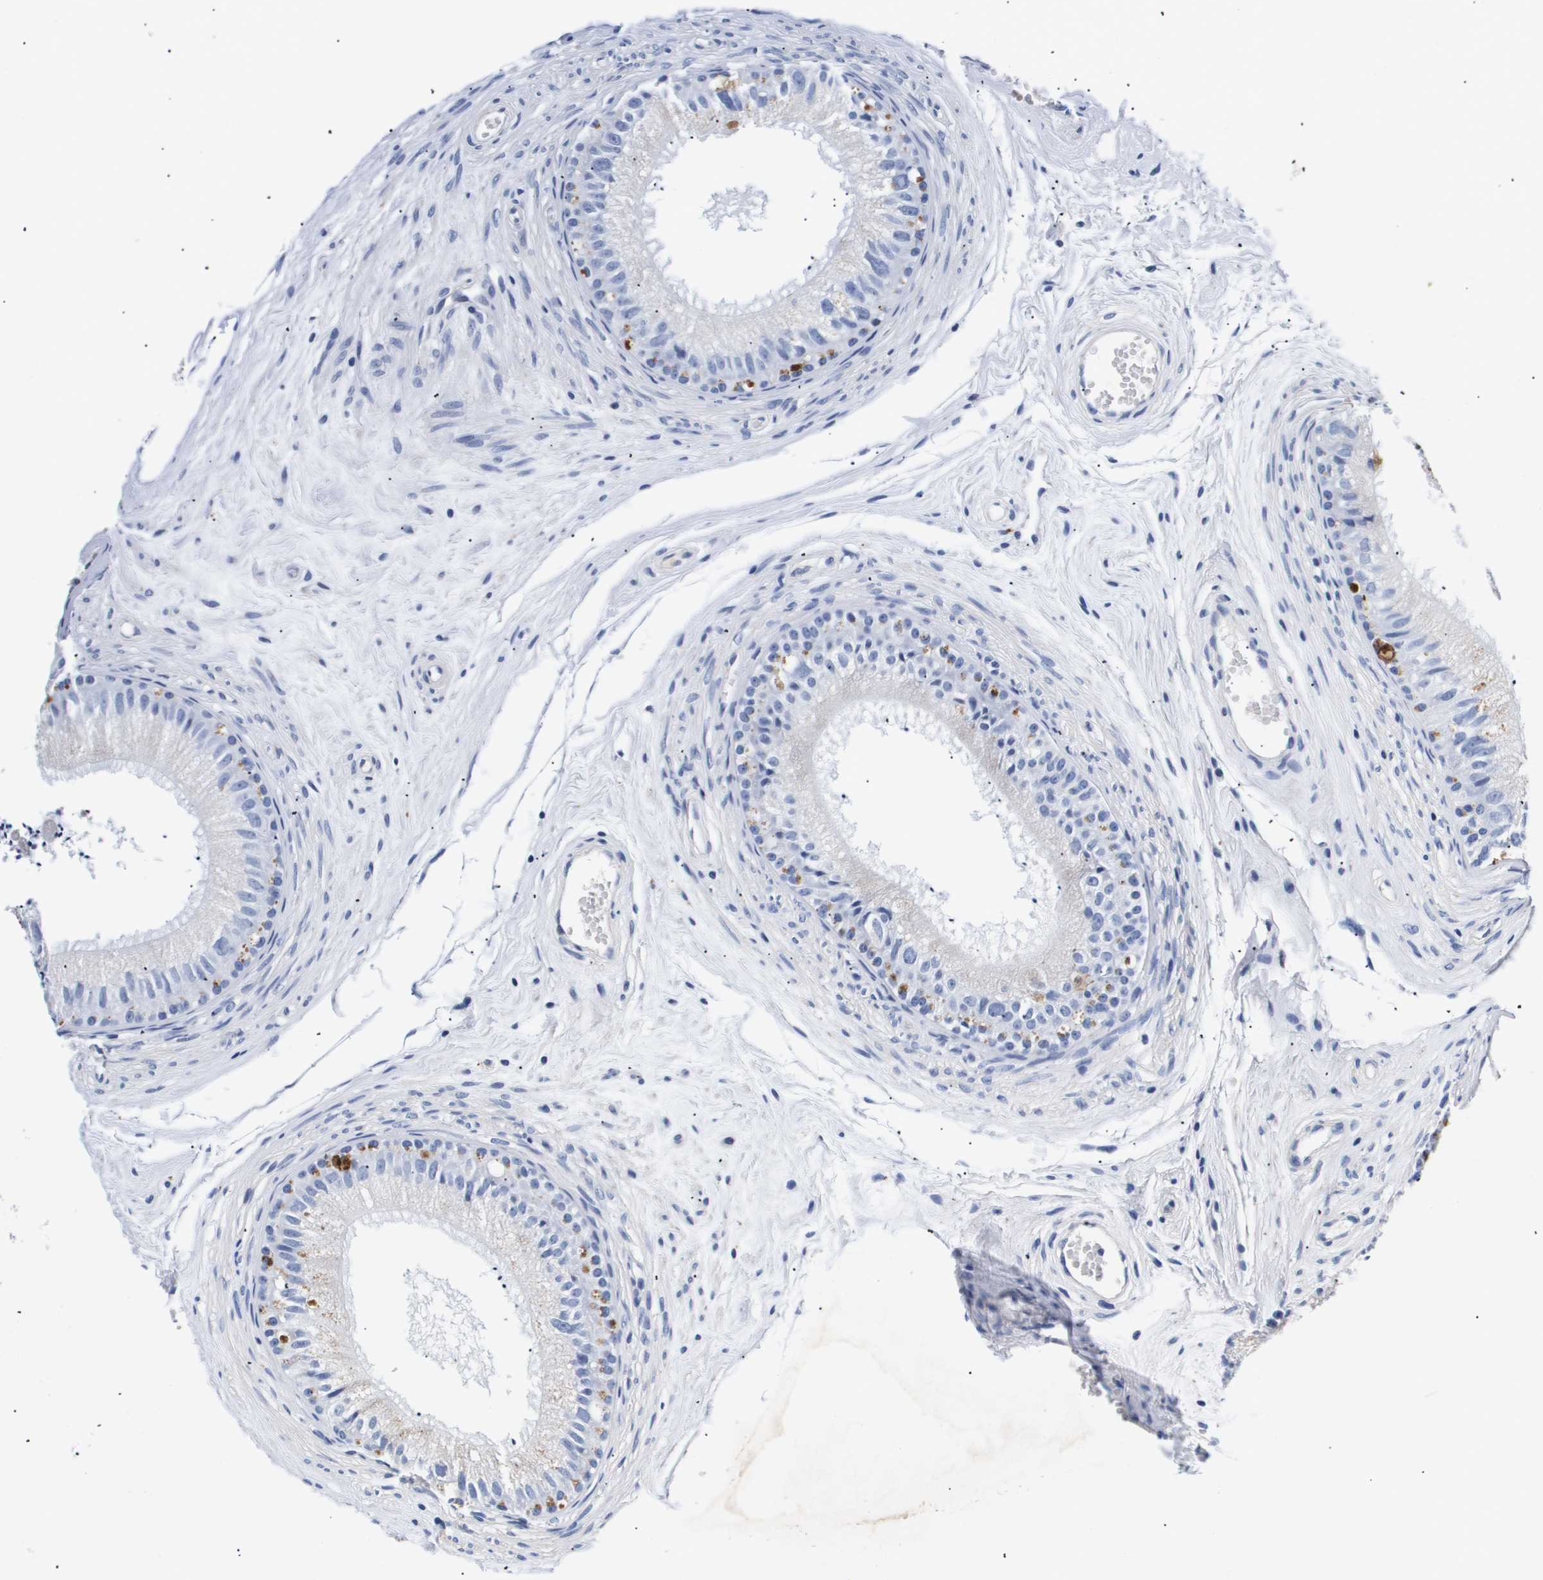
{"staining": {"intensity": "moderate", "quantity": "<25%", "location": "cytoplasmic/membranous"}, "tissue": "epididymis", "cell_type": "Glandular cells", "image_type": "normal", "snomed": [{"axis": "morphology", "description": "Normal tissue, NOS"}, {"axis": "topography", "description": "Epididymis"}], "caption": "Epididymis stained for a protein (brown) demonstrates moderate cytoplasmic/membranous positive staining in approximately <25% of glandular cells.", "gene": "ATP6V0A4", "patient": {"sex": "male", "age": 56}}